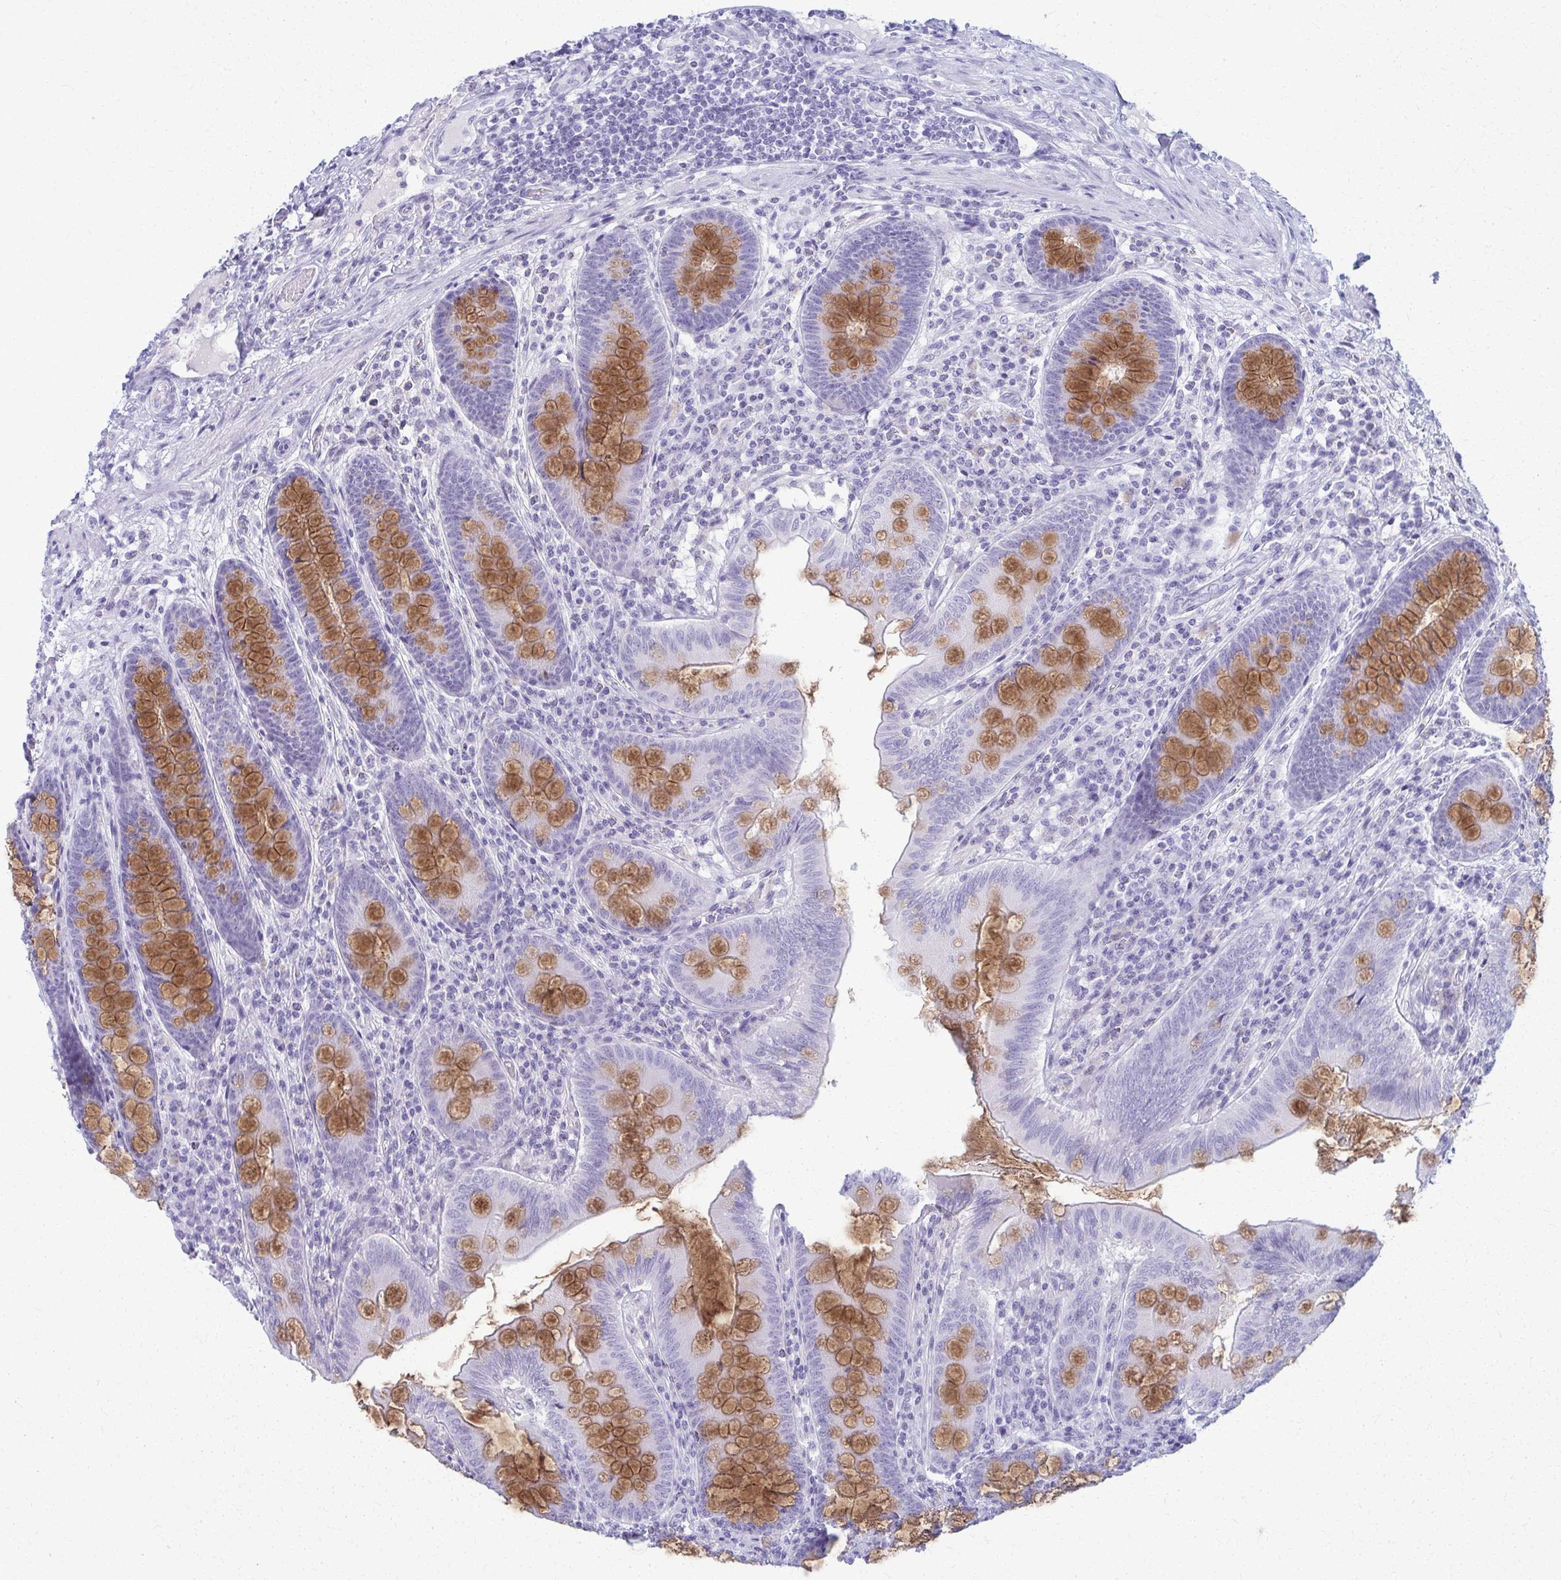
{"staining": {"intensity": "moderate", "quantity": "25%-75%", "location": "cytoplasmic/membranous"}, "tissue": "appendix", "cell_type": "Glandular cells", "image_type": "normal", "snomed": [{"axis": "morphology", "description": "Normal tissue, NOS"}, {"axis": "topography", "description": "Appendix"}], "caption": "Approximately 25%-75% of glandular cells in unremarkable human appendix display moderate cytoplasmic/membranous protein expression as visualized by brown immunohistochemical staining.", "gene": "ACSM2A", "patient": {"sex": "male", "age": 71}}